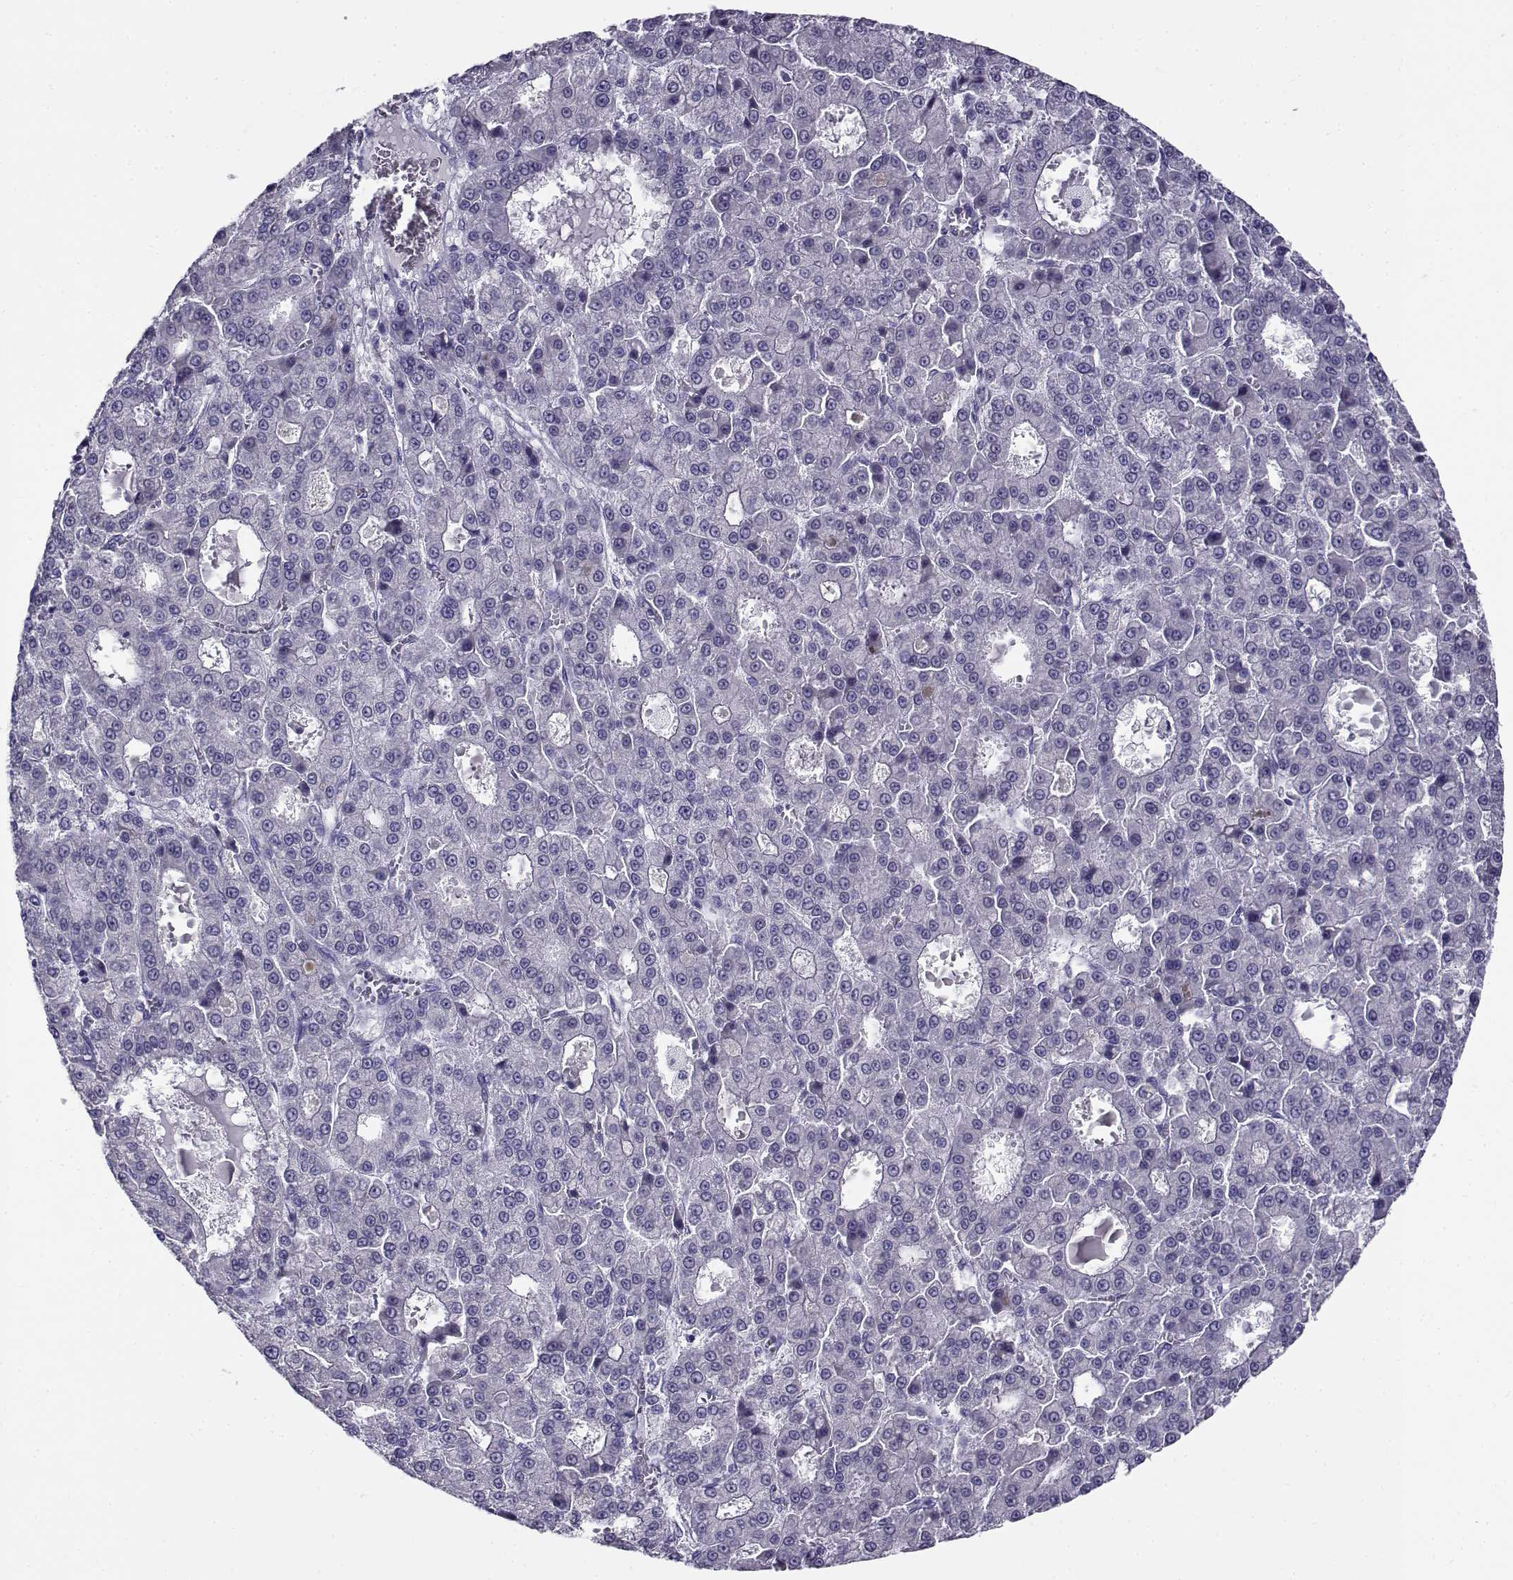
{"staining": {"intensity": "negative", "quantity": "none", "location": "none"}, "tissue": "liver cancer", "cell_type": "Tumor cells", "image_type": "cancer", "snomed": [{"axis": "morphology", "description": "Carcinoma, Hepatocellular, NOS"}, {"axis": "topography", "description": "Liver"}], "caption": "Protein analysis of liver cancer (hepatocellular carcinoma) shows no significant expression in tumor cells.", "gene": "CABS1", "patient": {"sex": "male", "age": 70}}